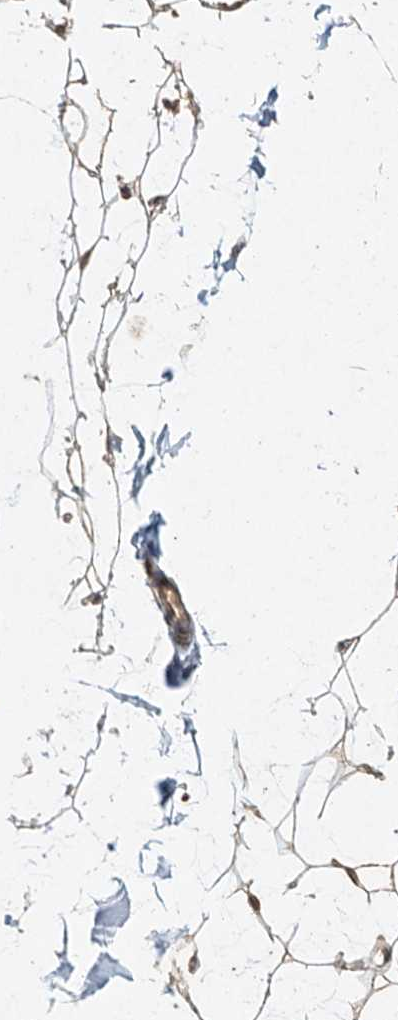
{"staining": {"intensity": "moderate", "quantity": ">75%", "location": "cytoplasmic/membranous,nuclear"}, "tissue": "adipose tissue", "cell_type": "Adipocytes", "image_type": "normal", "snomed": [{"axis": "morphology", "description": "Normal tissue, NOS"}, {"axis": "topography", "description": "Breast"}], "caption": "Moderate cytoplasmic/membranous,nuclear protein staining is present in approximately >75% of adipocytes in adipose tissue.", "gene": "TIGAR", "patient": {"sex": "female", "age": 23}}